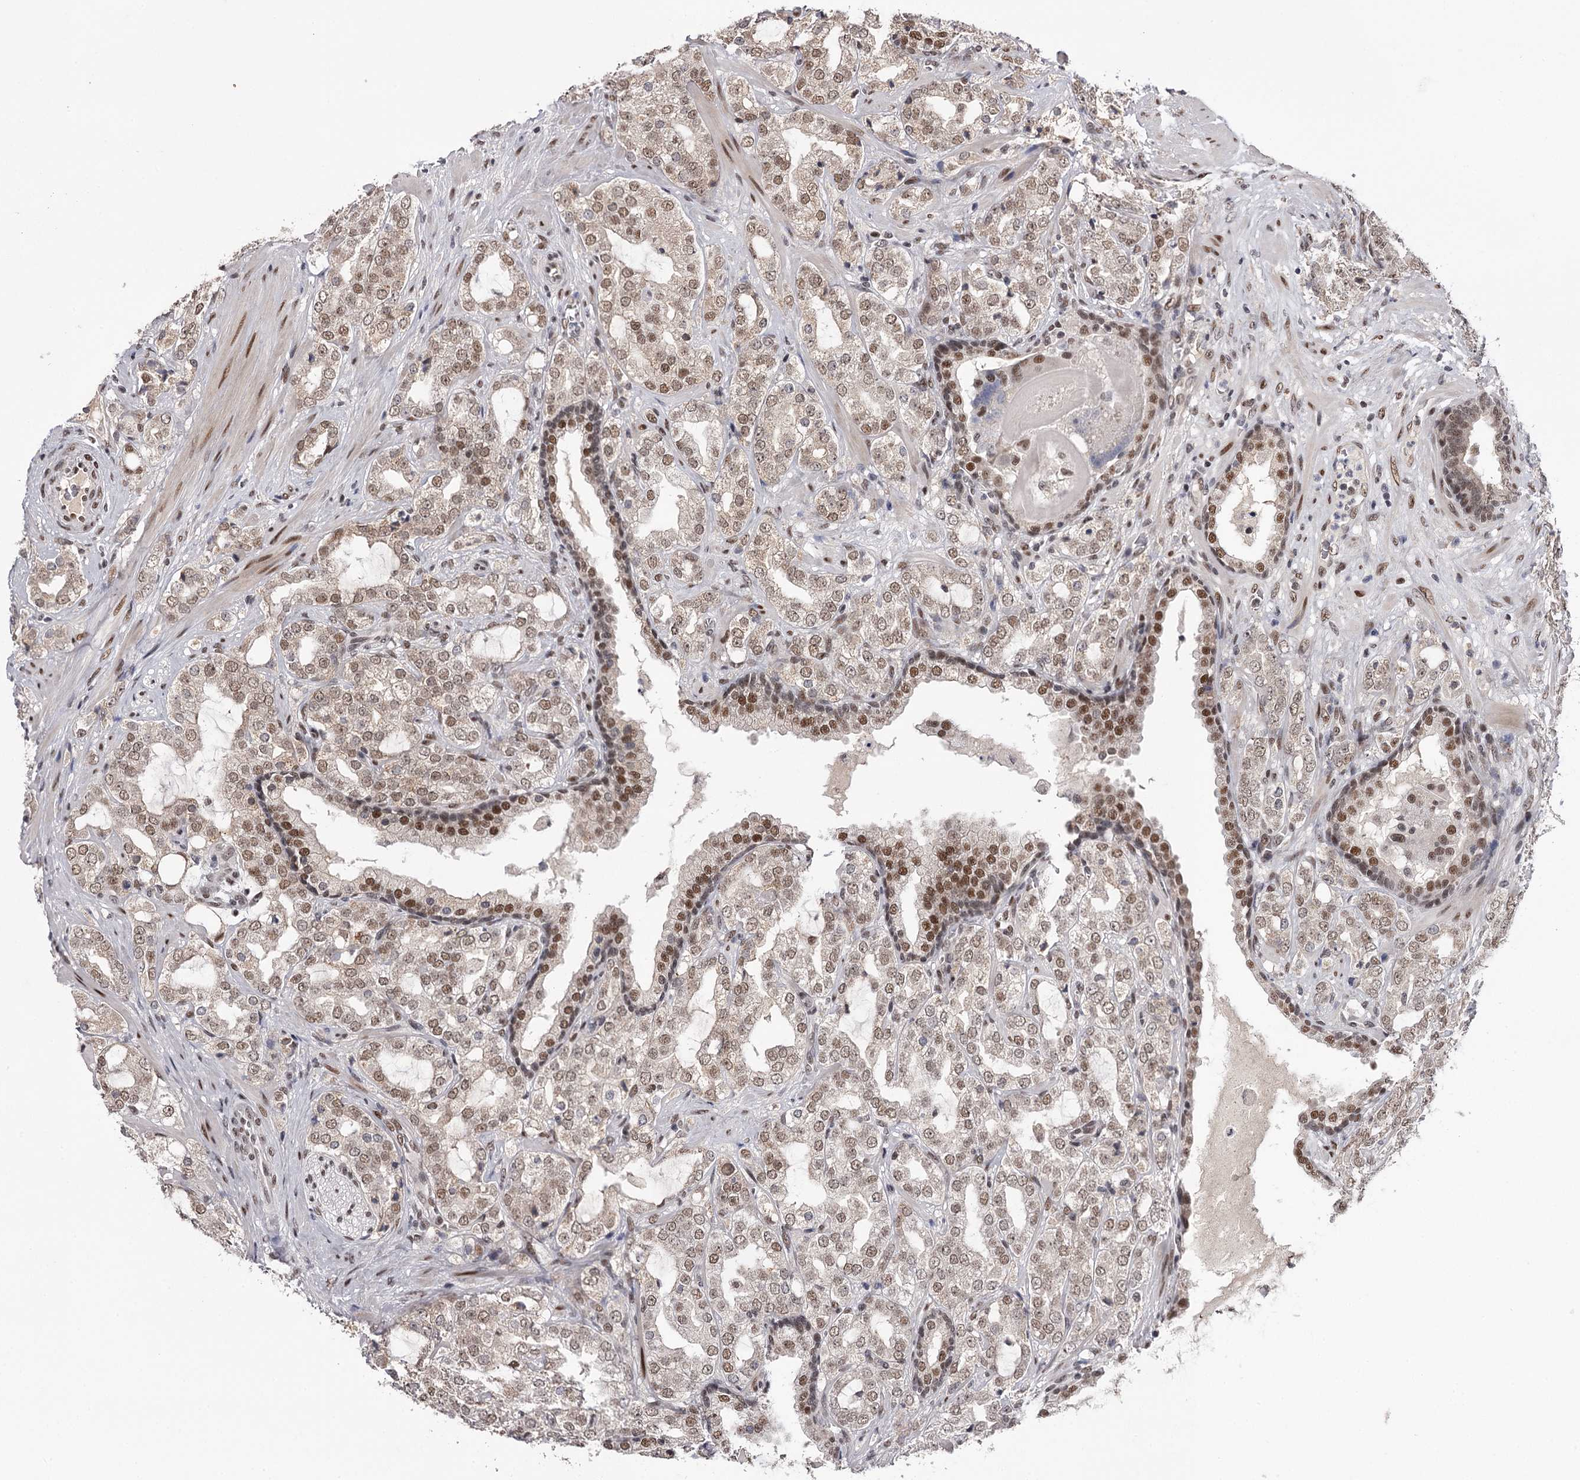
{"staining": {"intensity": "moderate", "quantity": "25%-75%", "location": "nuclear"}, "tissue": "prostate cancer", "cell_type": "Tumor cells", "image_type": "cancer", "snomed": [{"axis": "morphology", "description": "Adenocarcinoma, High grade"}, {"axis": "topography", "description": "Prostate"}], "caption": "Immunohistochemical staining of human prostate cancer (high-grade adenocarcinoma) reveals medium levels of moderate nuclear expression in approximately 25%-75% of tumor cells.", "gene": "TTC33", "patient": {"sex": "male", "age": 64}}